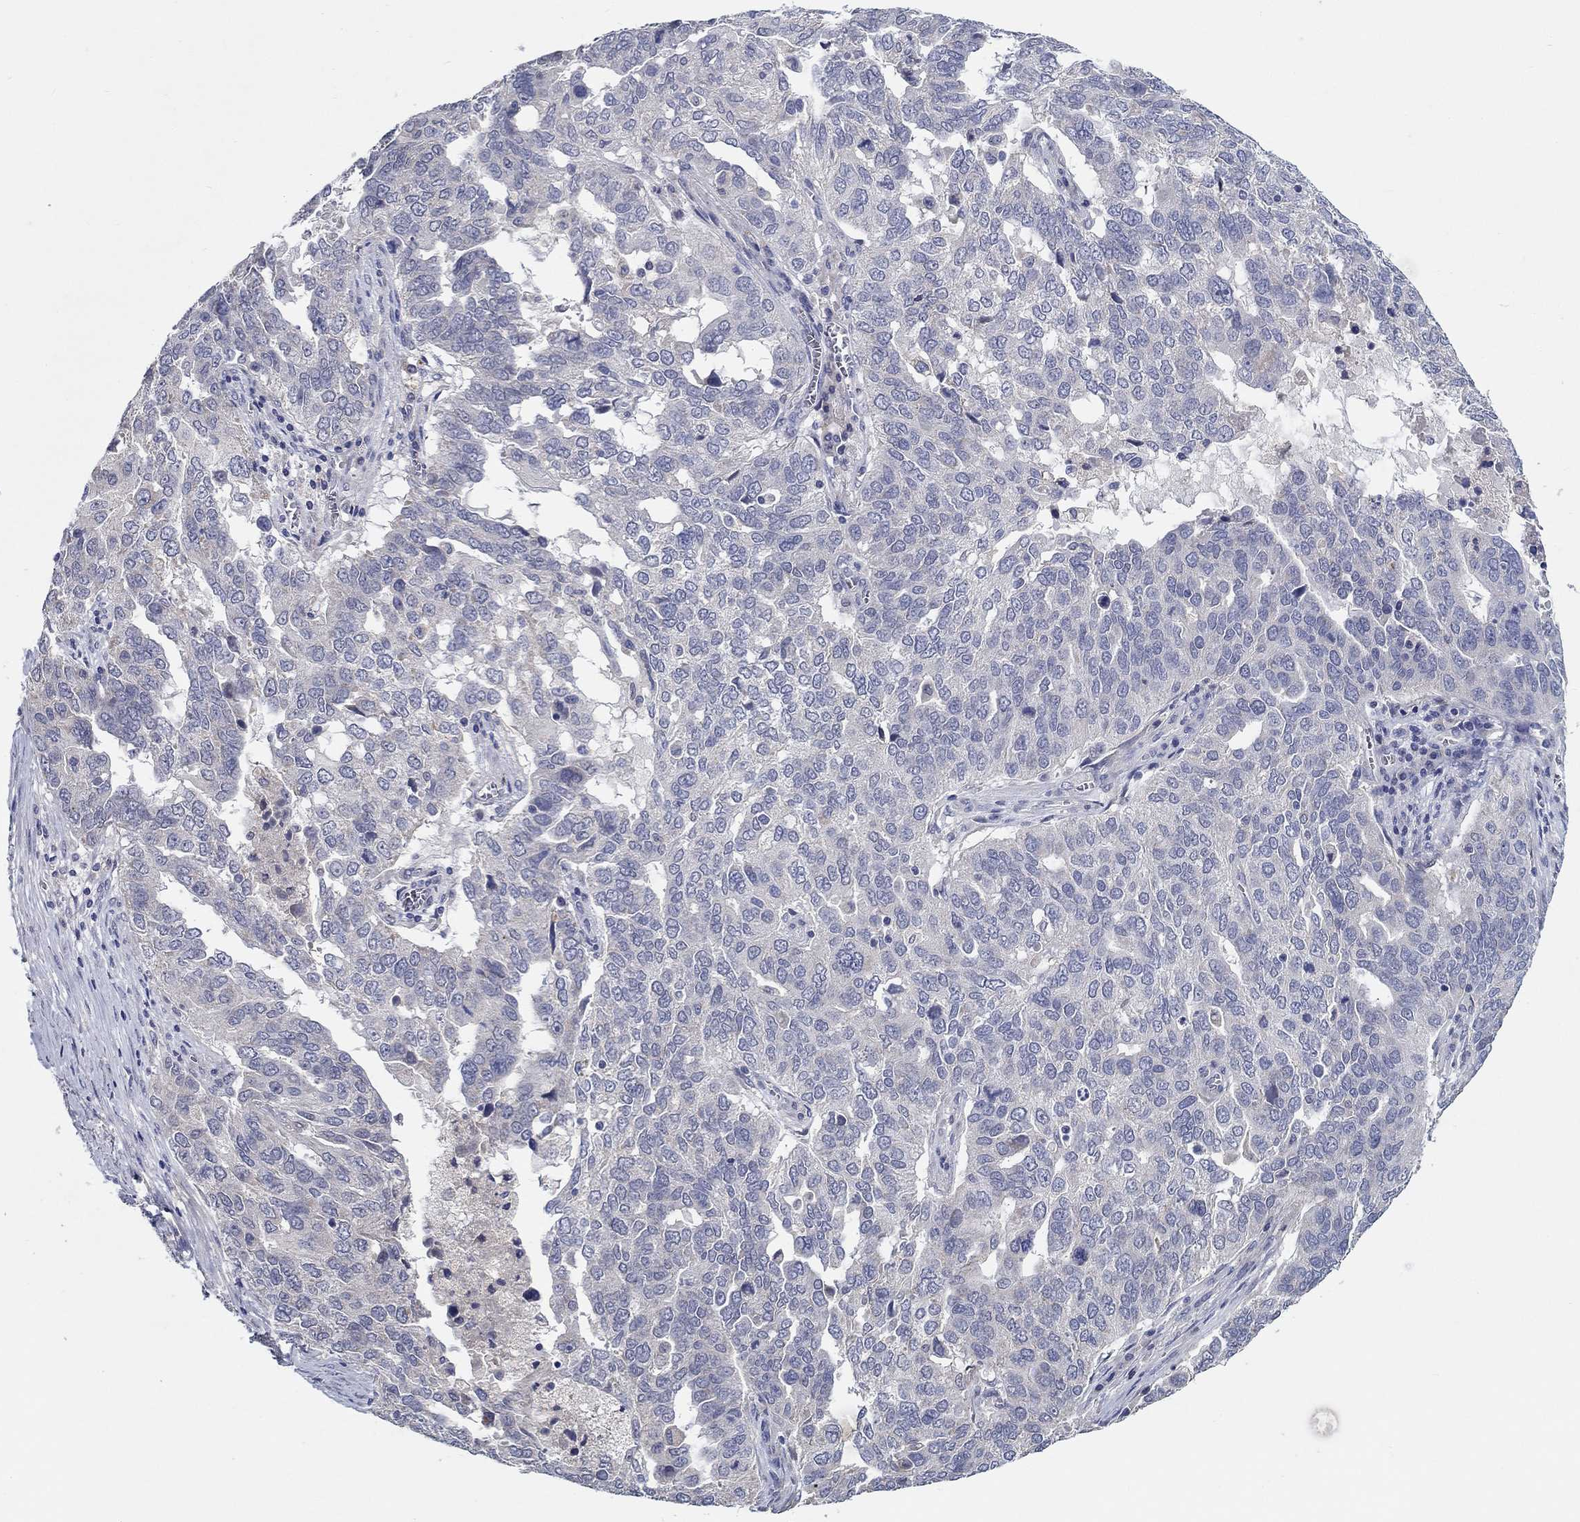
{"staining": {"intensity": "negative", "quantity": "none", "location": "none"}, "tissue": "ovarian cancer", "cell_type": "Tumor cells", "image_type": "cancer", "snomed": [{"axis": "morphology", "description": "Carcinoma, endometroid"}, {"axis": "topography", "description": "Soft tissue"}, {"axis": "topography", "description": "Ovary"}], "caption": "Micrograph shows no significant protein staining in tumor cells of ovarian cancer (endometroid carcinoma). Nuclei are stained in blue.", "gene": "PROZ", "patient": {"sex": "female", "age": 52}}